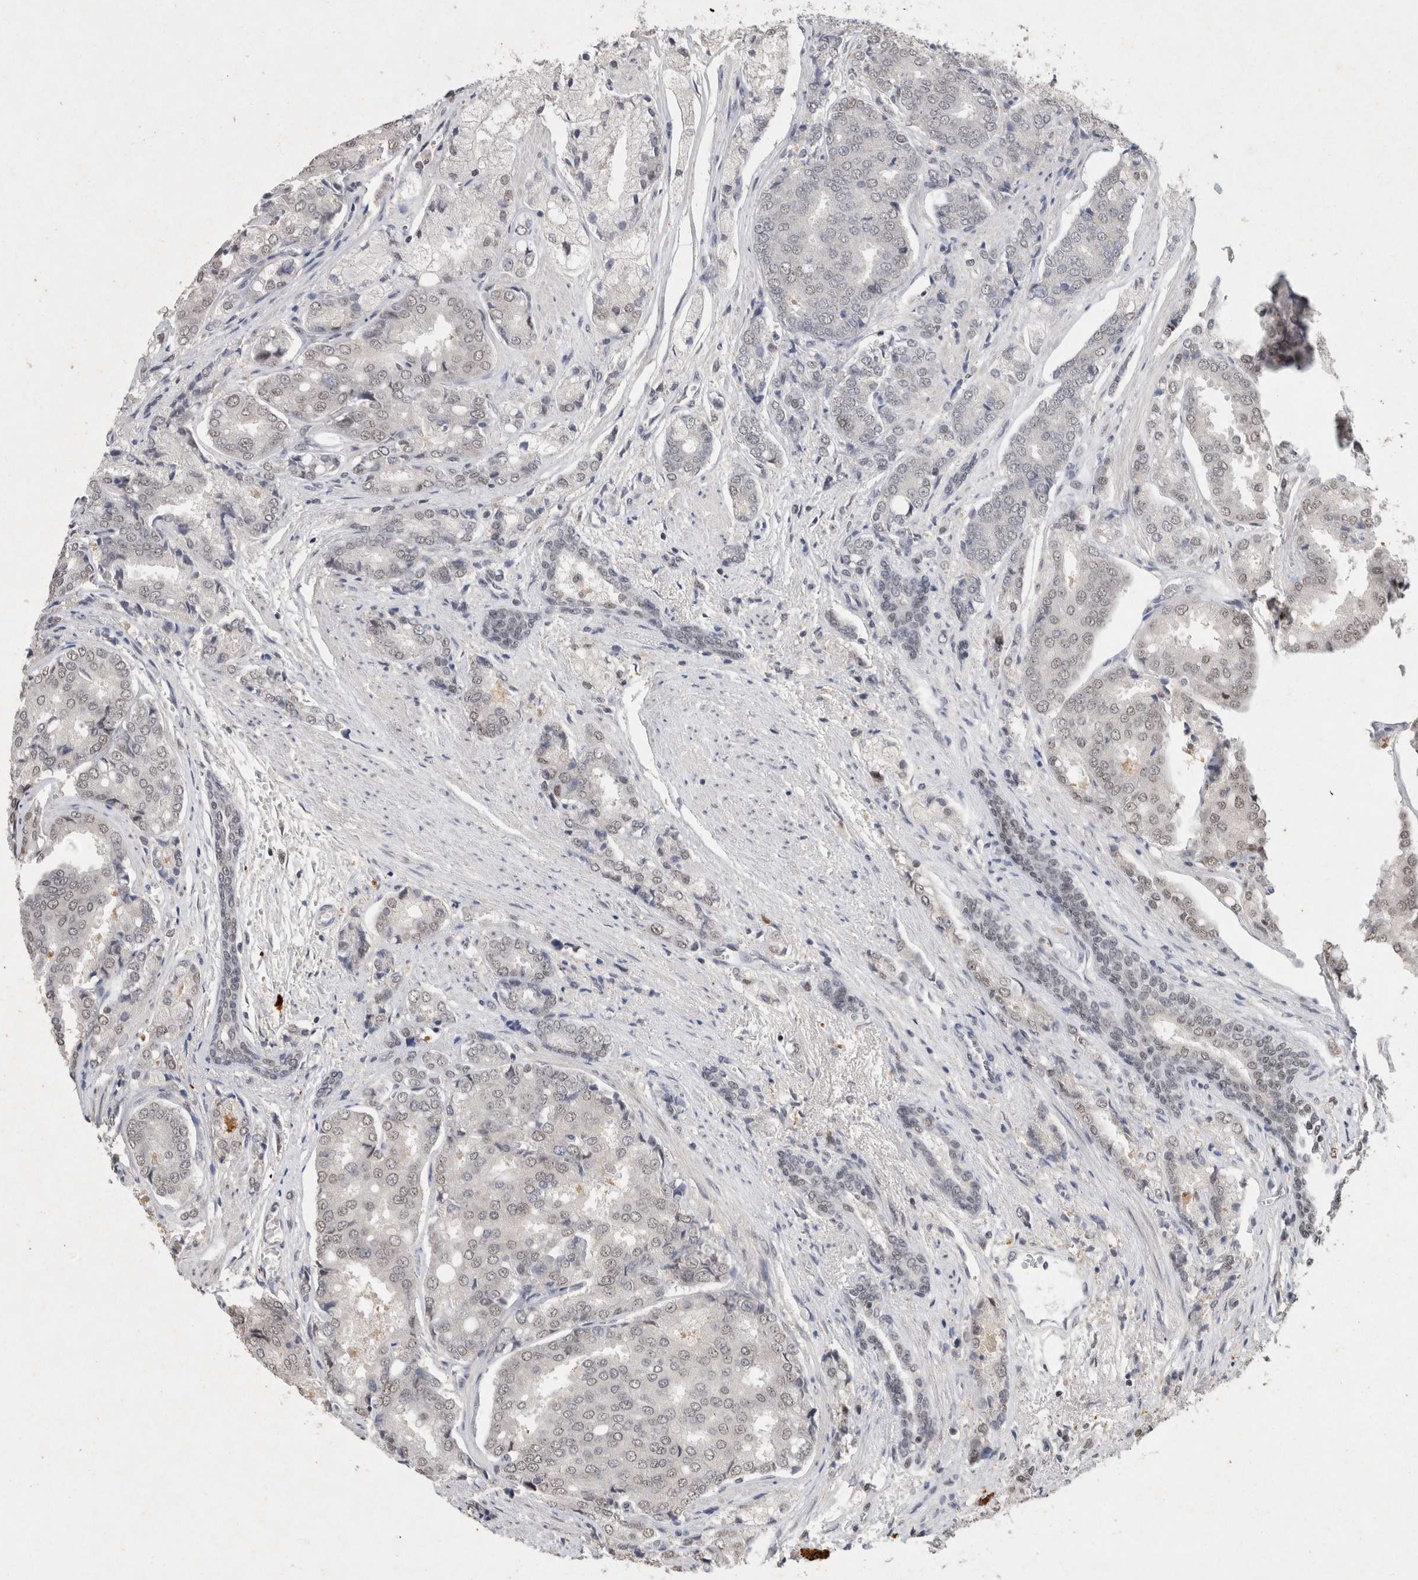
{"staining": {"intensity": "weak", "quantity": "25%-75%", "location": "nuclear"}, "tissue": "prostate cancer", "cell_type": "Tumor cells", "image_type": "cancer", "snomed": [{"axis": "morphology", "description": "Adenocarcinoma, High grade"}, {"axis": "topography", "description": "Prostate"}], "caption": "Protein expression by immunohistochemistry (IHC) displays weak nuclear staining in about 25%-75% of tumor cells in high-grade adenocarcinoma (prostate). (IHC, brightfield microscopy, high magnification).", "gene": "XRCC5", "patient": {"sex": "male", "age": 50}}